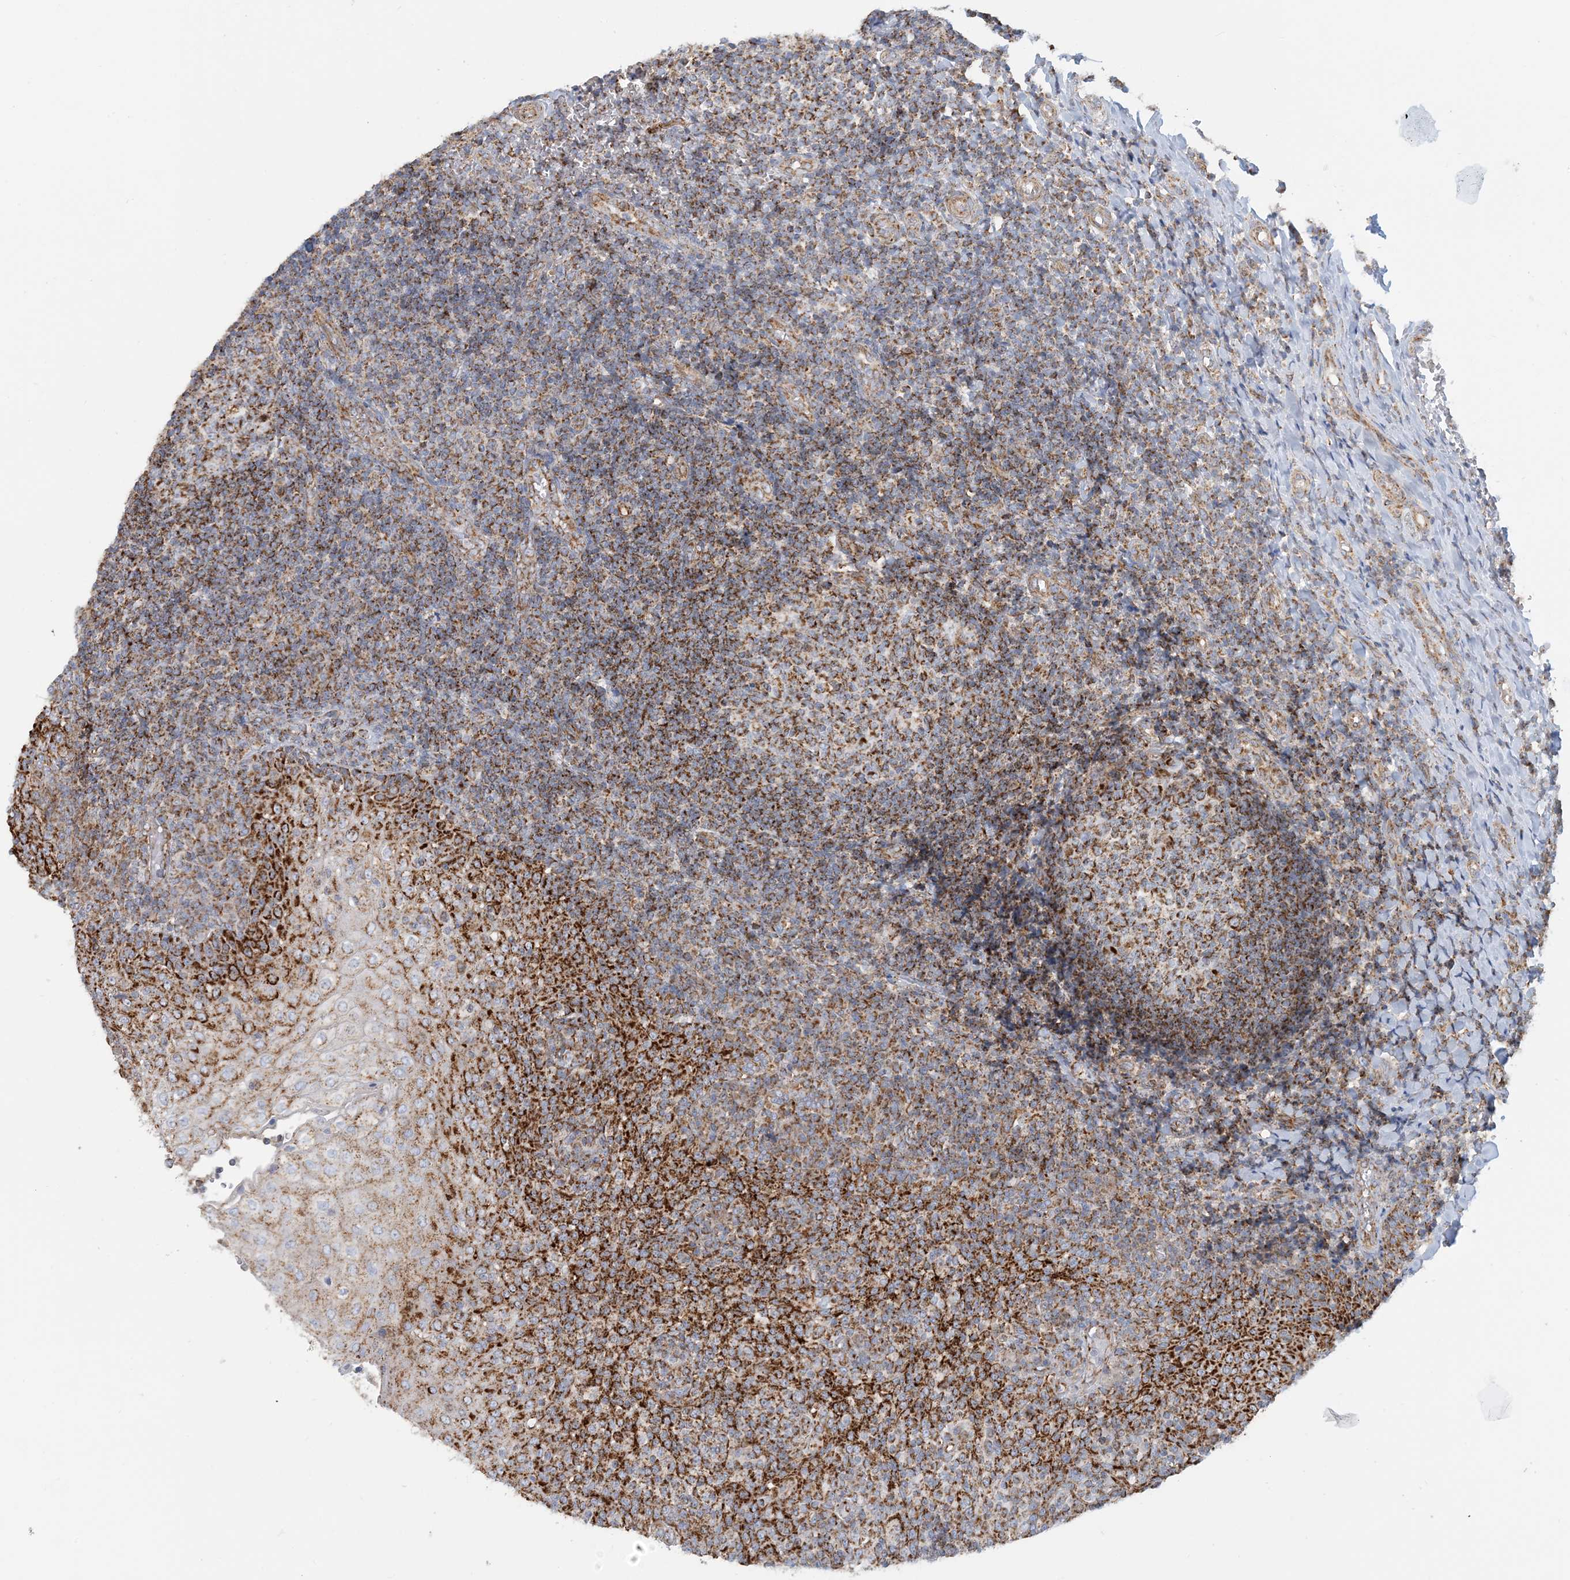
{"staining": {"intensity": "strong", "quantity": ">75%", "location": "cytoplasmic/membranous"}, "tissue": "tonsil", "cell_type": "Germinal center cells", "image_type": "normal", "snomed": [{"axis": "morphology", "description": "Normal tissue, NOS"}, {"axis": "topography", "description": "Tonsil"}], "caption": "This is a micrograph of immunohistochemistry staining of benign tonsil, which shows strong staining in the cytoplasmic/membranous of germinal center cells.", "gene": "COA3", "patient": {"sex": "female", "age": 19}}